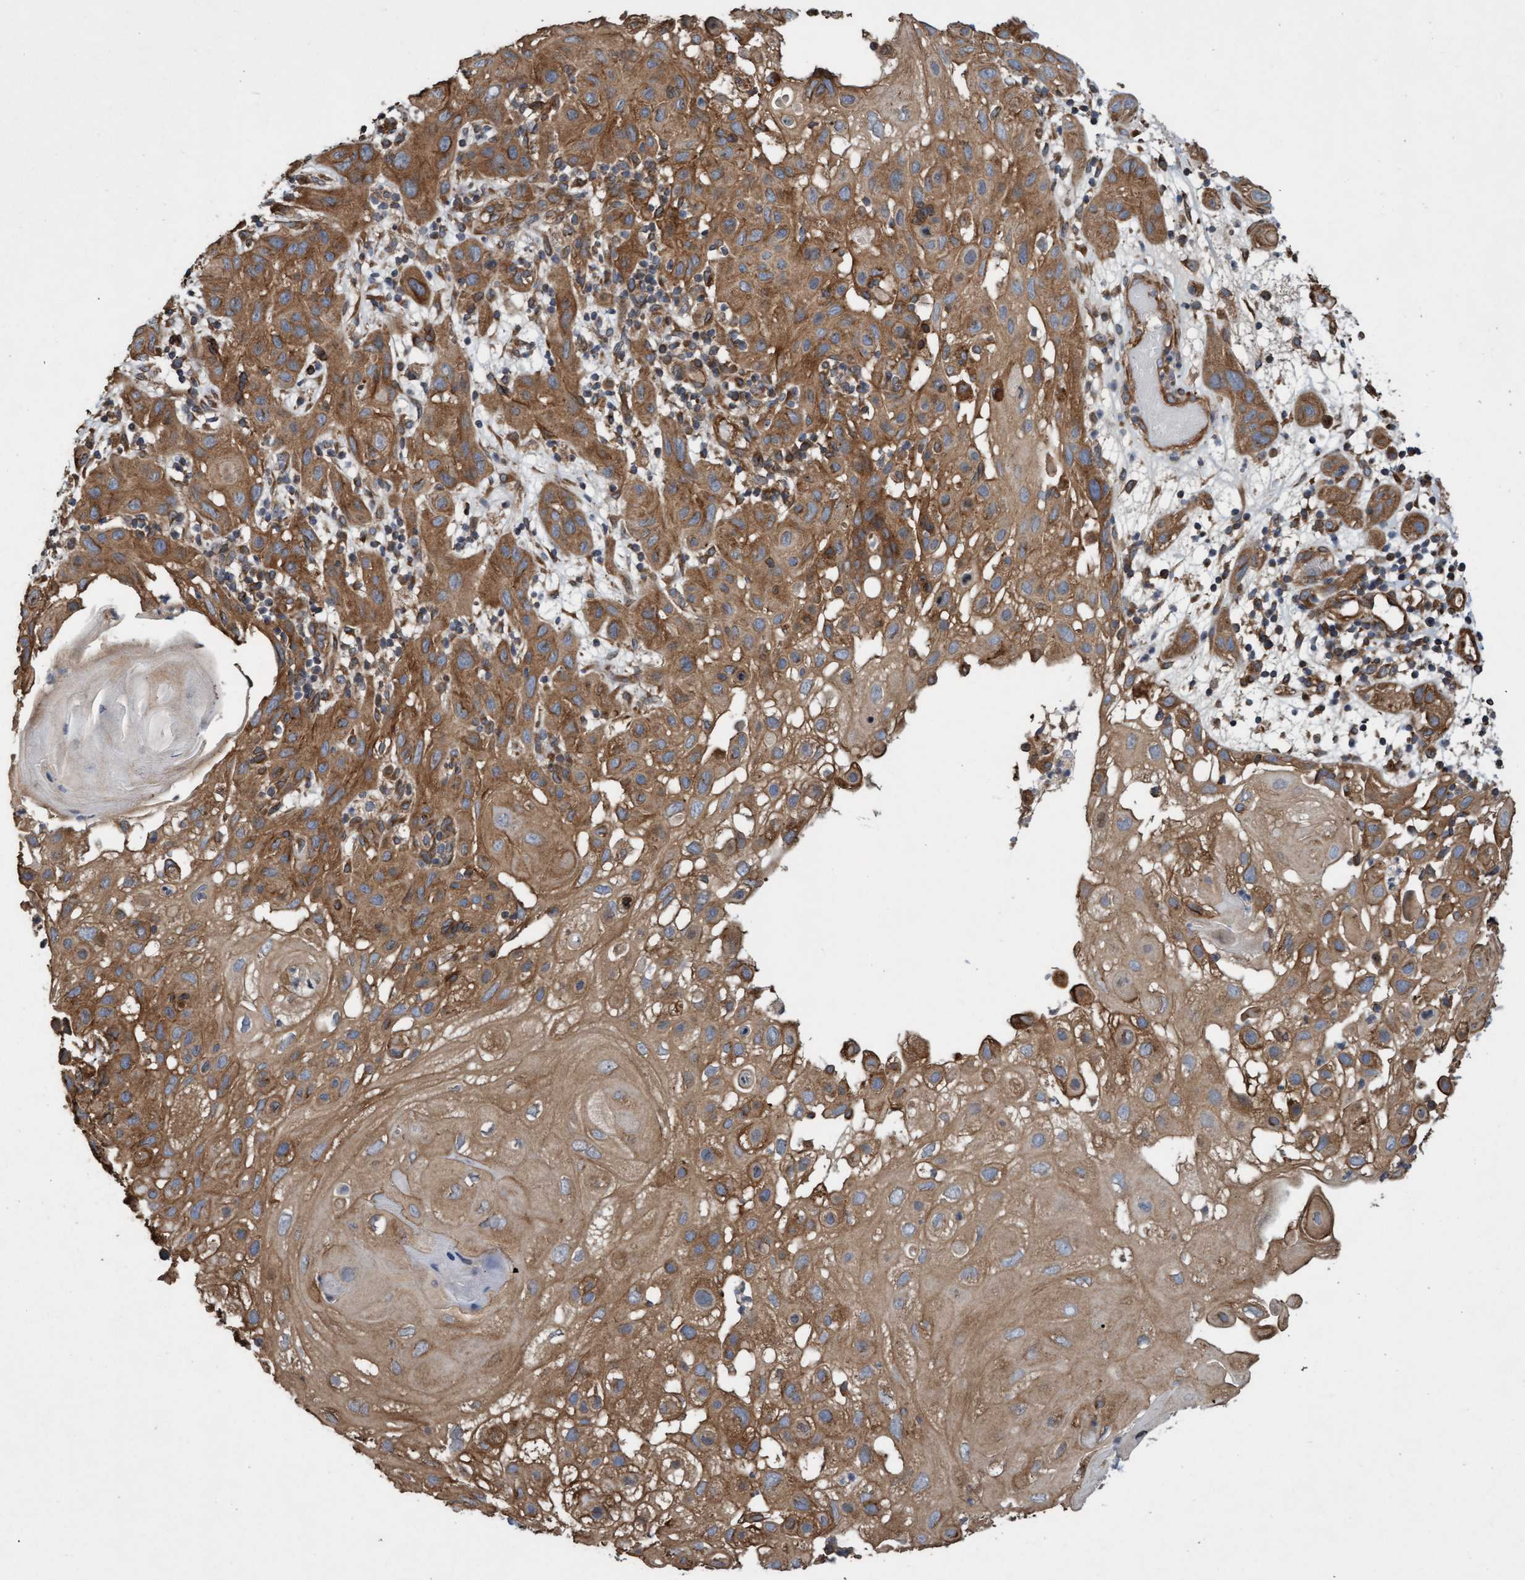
{"staining": {"intensity": "moderate", "quantity": ">75%", "location": "cytoplasmic/membranous"}, "tissue": "skin cancer", "cell_type": "Tumor cells", "image_type": "cancer", "snomed": [{"axis": "morphology", "description": "Squamous cell carcinoma, NOS"}, {"axis": "topography", "description": "Skin"}], "caption": "Moderate cytoplasmic/membranous protein staining is appreciated in approximately >75% of tumor cells in skin squamous cell carcinoma. (brown staining indicates protein expression, while blue staining denotes nuclei).", "gene": "CDC42EP4", "patient": {"sex": "female", "age": 96}}